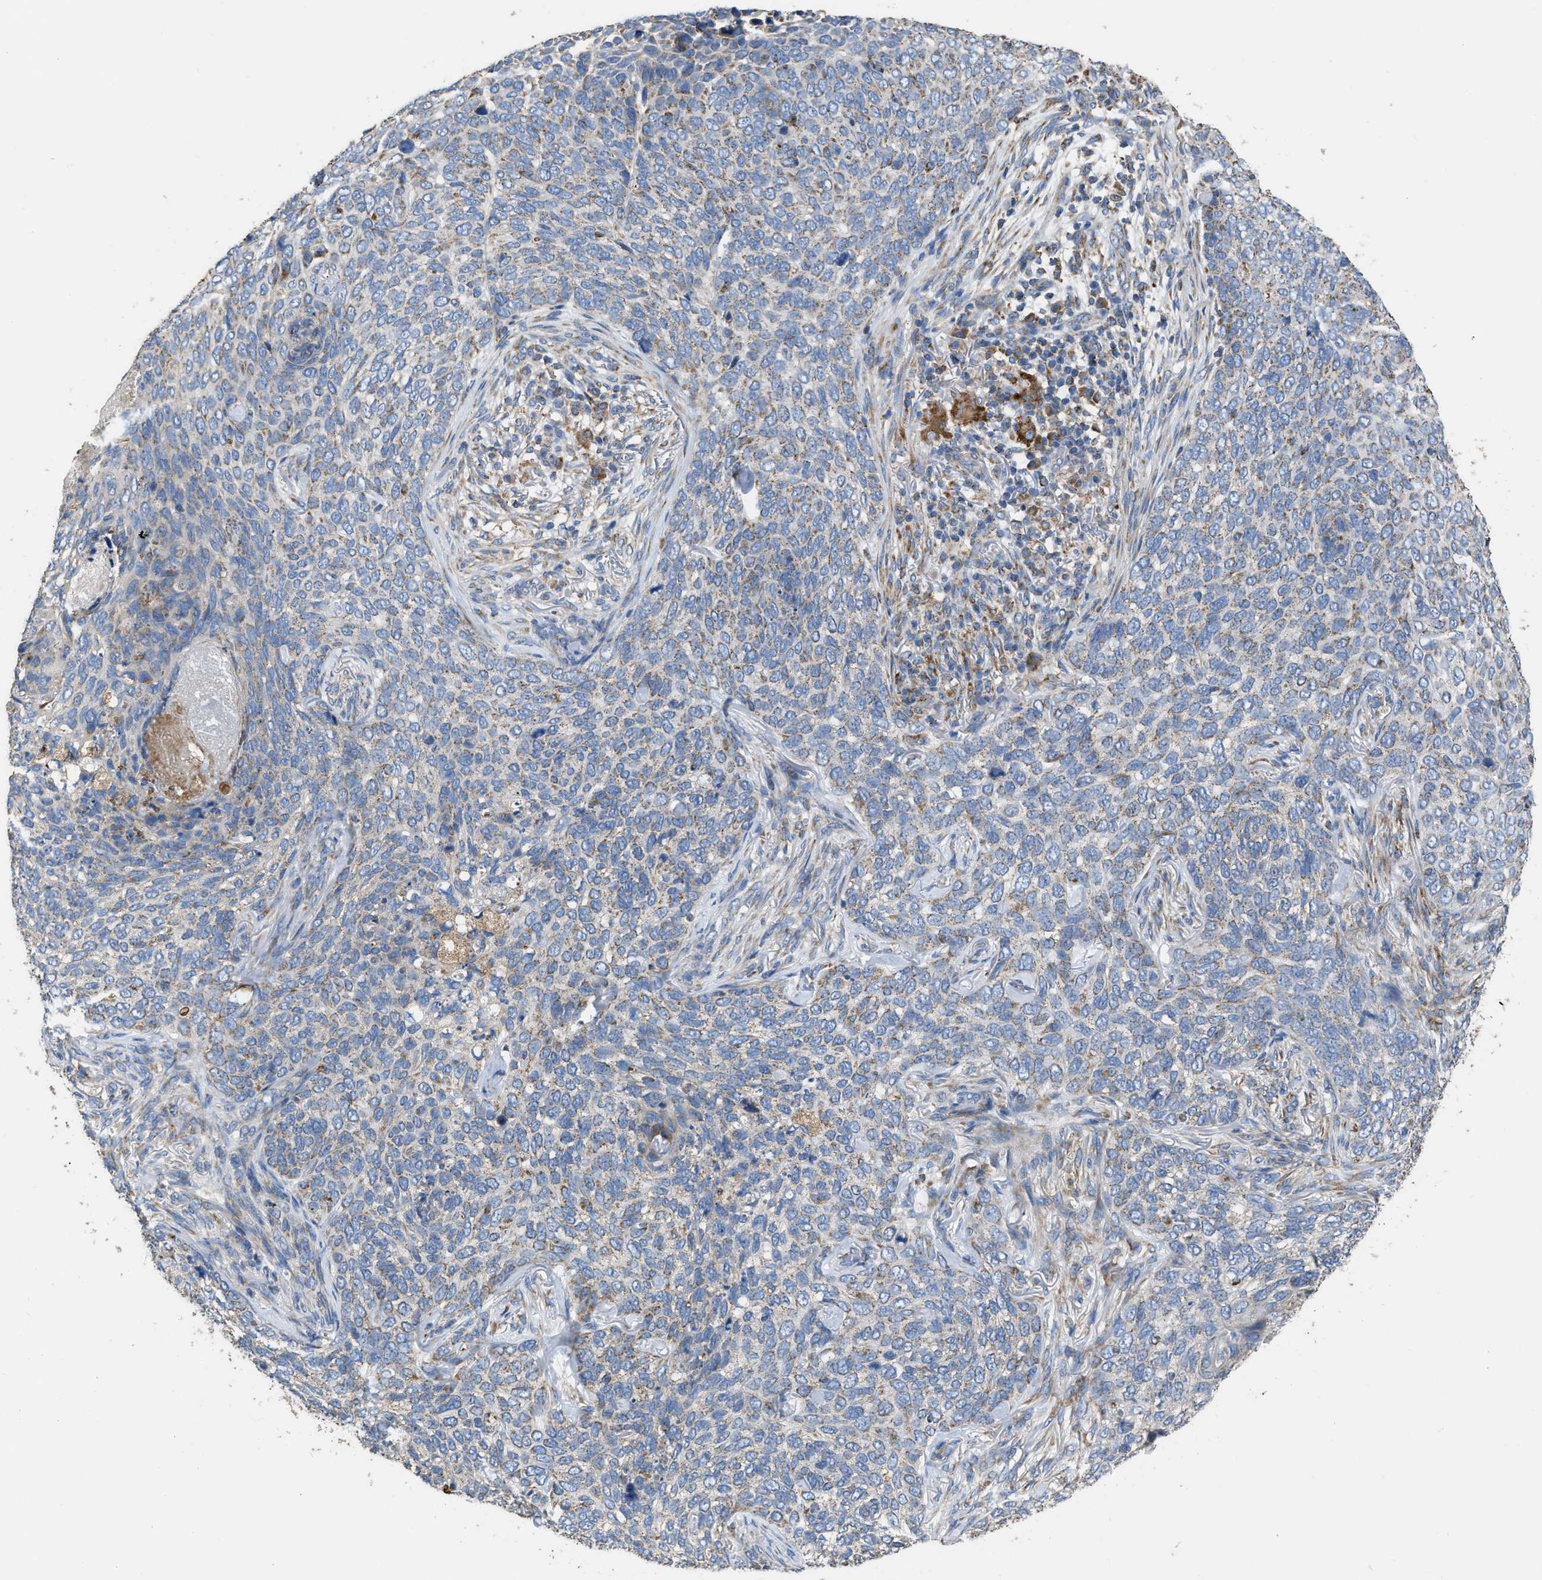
{"staining": {"intensity": "weak", "quantity": "<25%", "location": "cytoplasmic/membranous"}, "tissue": "skin cancer", "cell_type": "Tumor cells", "image_type": "cancer", "snomed": [{"axis": "morphology", "description": "Basal cell carcinoma"}, {"axis": "topography", "description": "Skin"}], "caption": "Tumor cells show no significant expression in basal cell carcinoma (skin).", "gene": "AK2", "patient": {"sex": "female", "age": 64}}